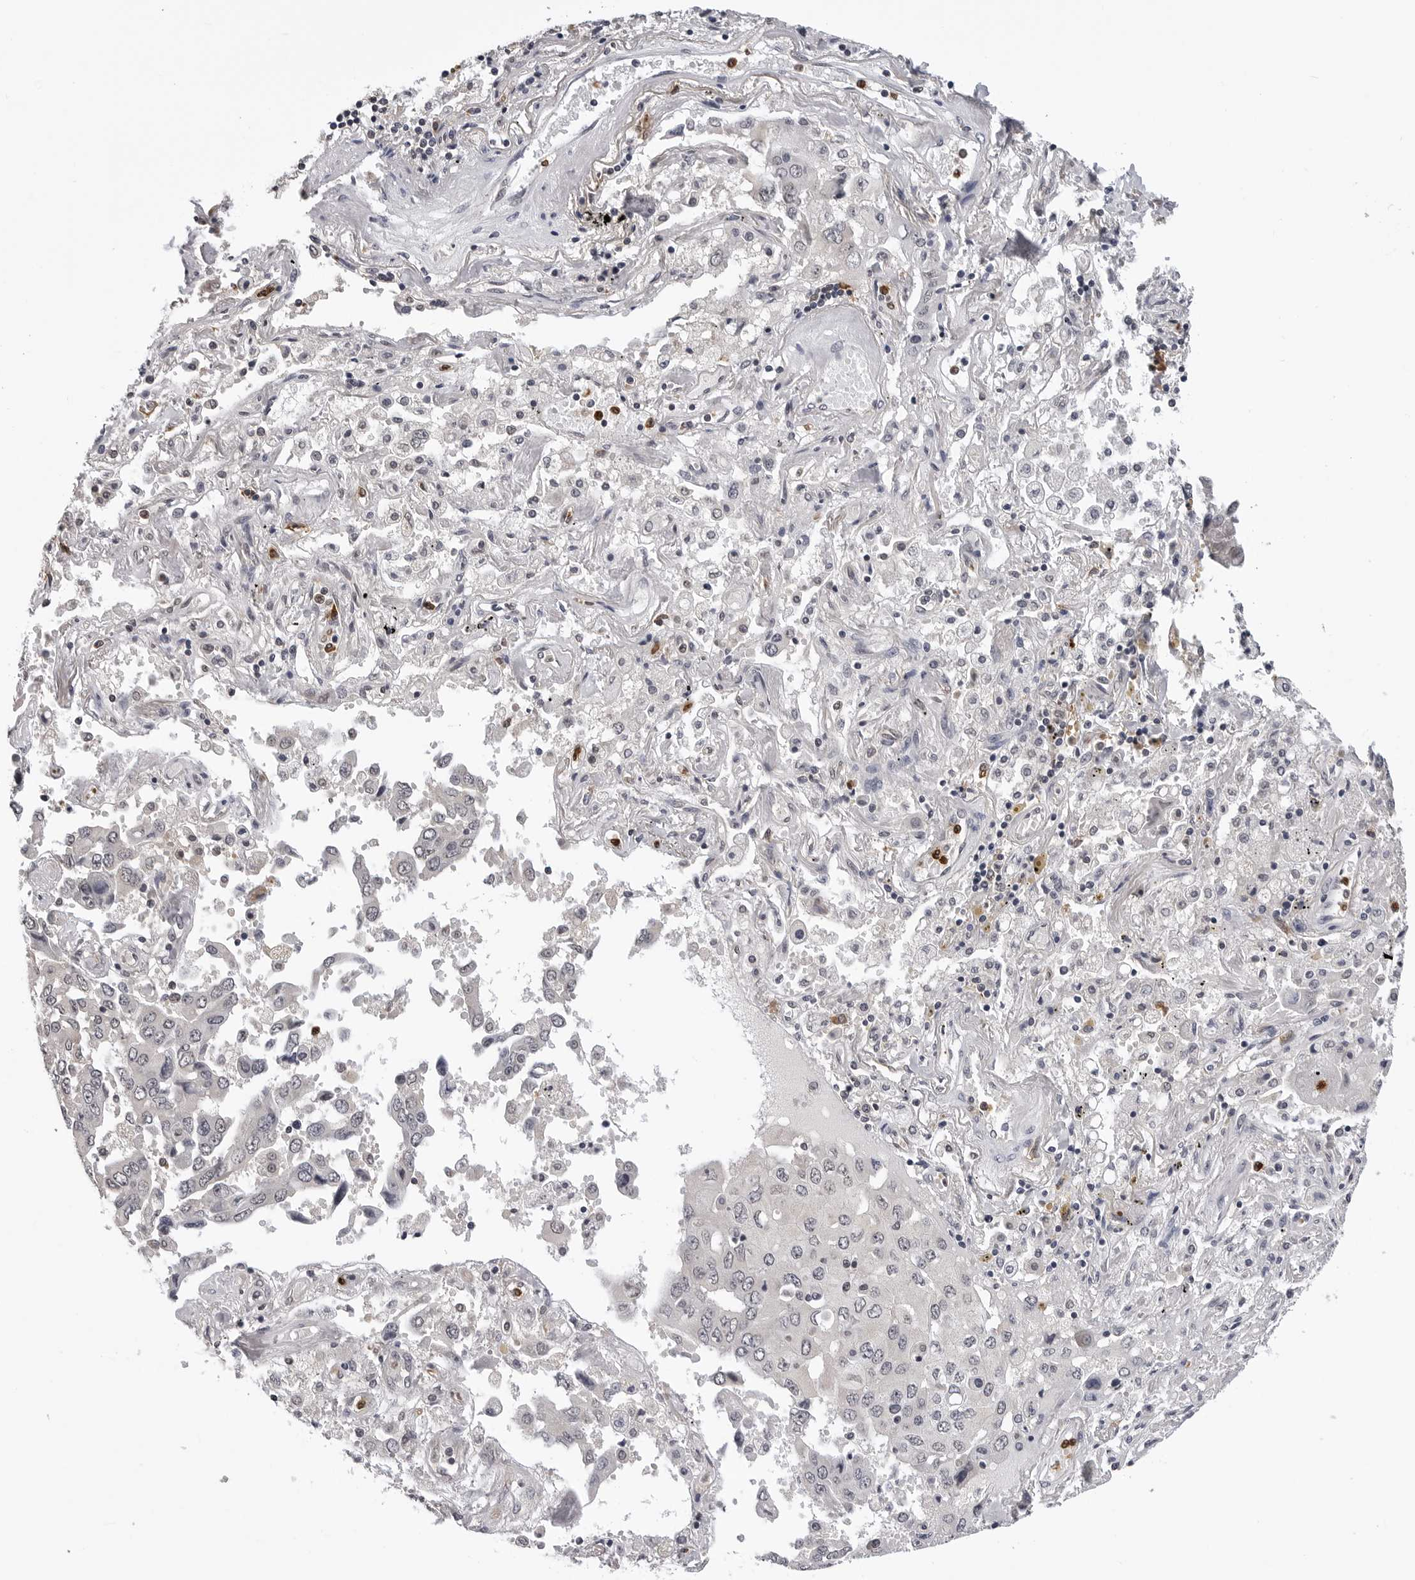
{"staining": {"intensity": "negative", "quantity": "none", "location": "none"}, "tissue": "lung cancer", "cell_type": "Tumor cells", "image_type": "cancer", "snomed": [{"axis": "morphology", "description": "Adenocarcinoma, NOS"}, {"axis": "topography", "description": "Lung"}], "caption": "The micrograph exhibits no significant expression in tumor cells of adenocarcinoma (lung).", "gene": "TRMT13", "patient": {"sex": "female", "age": 65}}